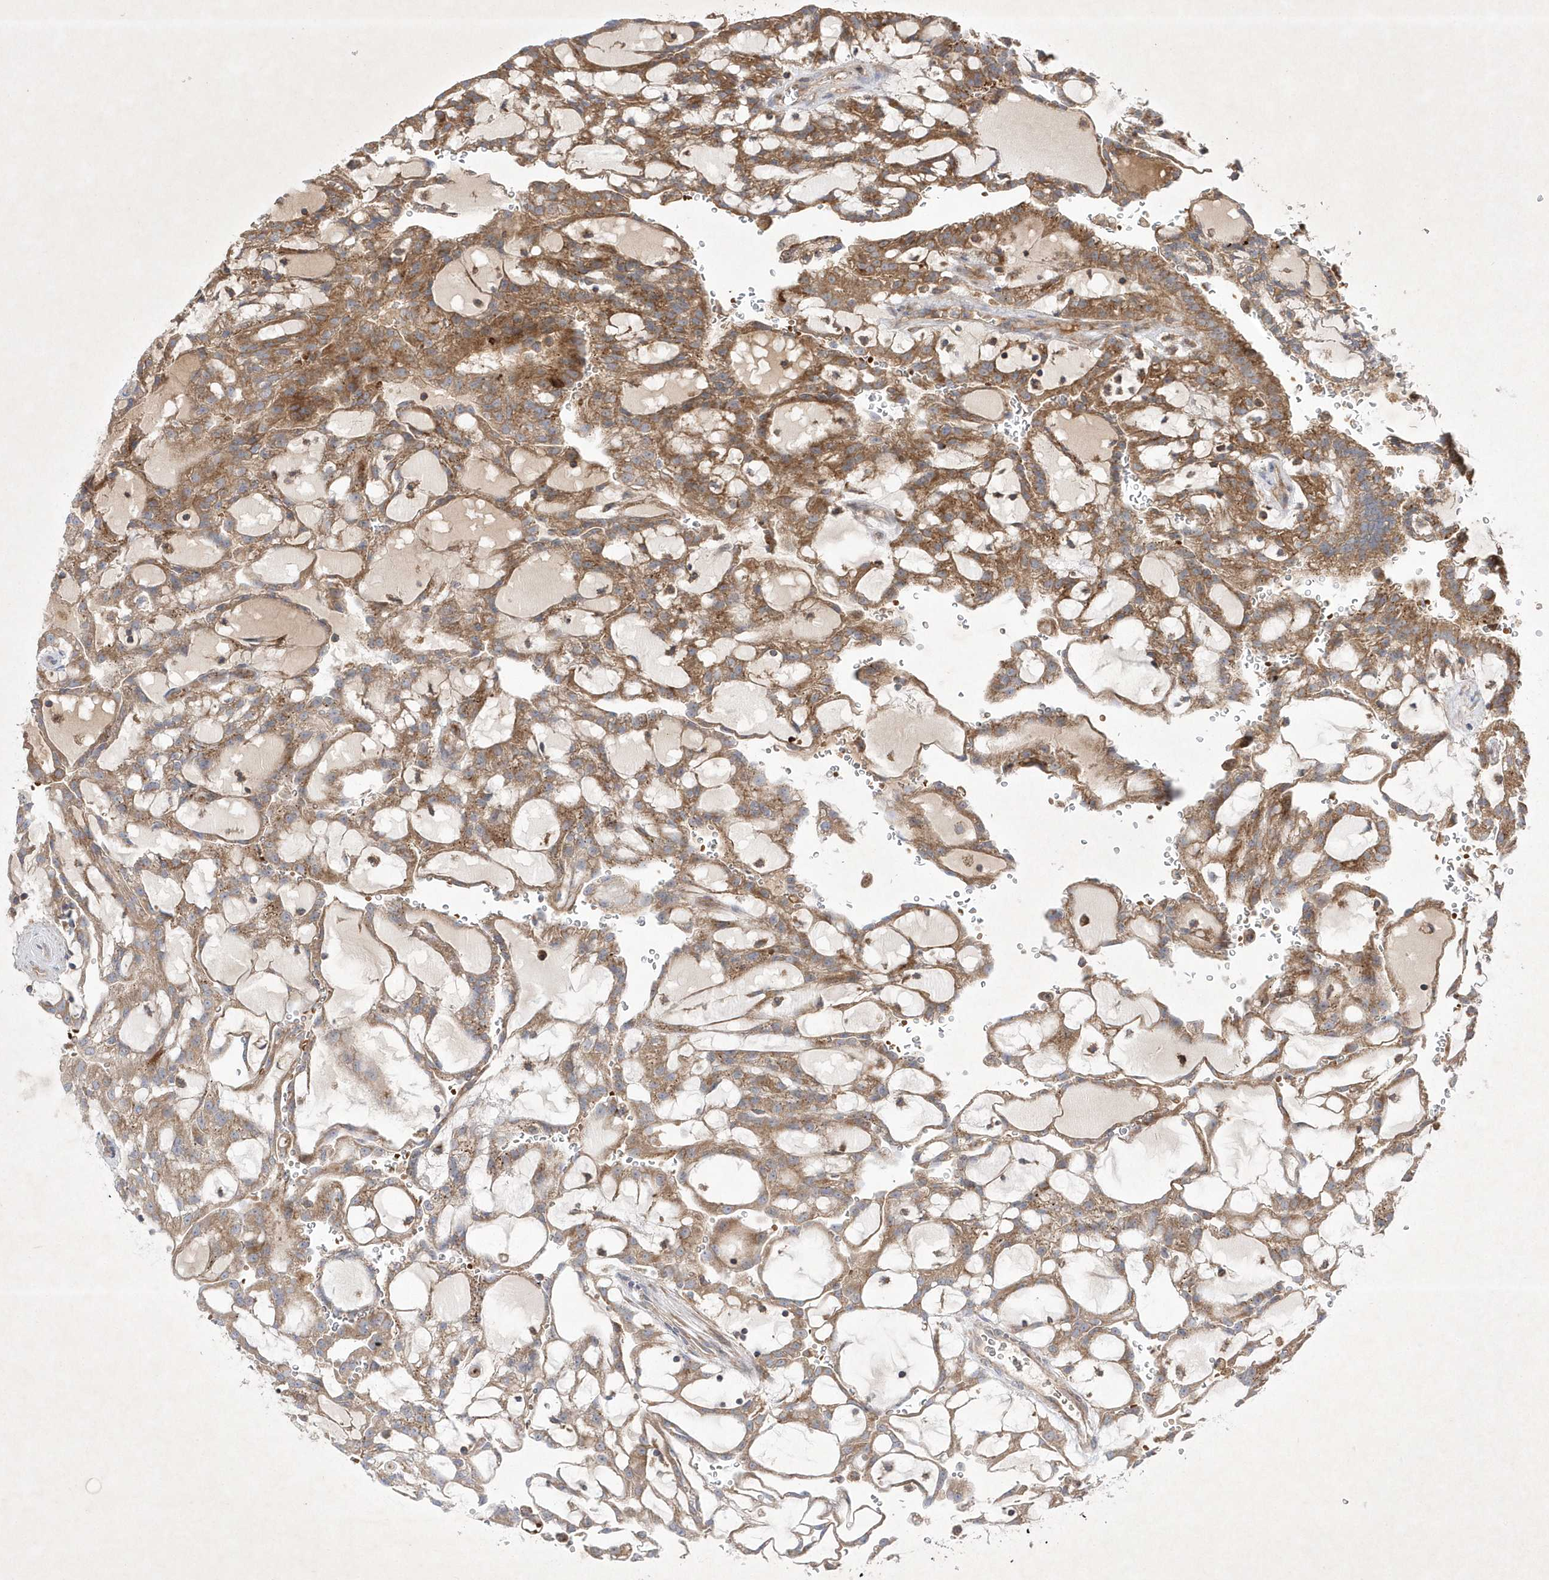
{"staining": {"intensity": "moderate", "quantity": ">75%", "location": "cytoplasmic/membranous"}, "tissue": "renal cancer", "cell_type": "Tumor cells", "image_type": "cancer", "snomed": [{"axis": "morphology", "description": "Adenocarcinoma, NOS"}, {"axis": "topography", "description": "Kidney"}], "caption": "Adenocarcinoma (renal) tissue demonstrates moderate cytoplasmic/membranous staining in about >75% of tumor cells, visualized by immunohistochemistry.", "gene": "OPA1", "patient": {"sex": "male", "age": 63}}